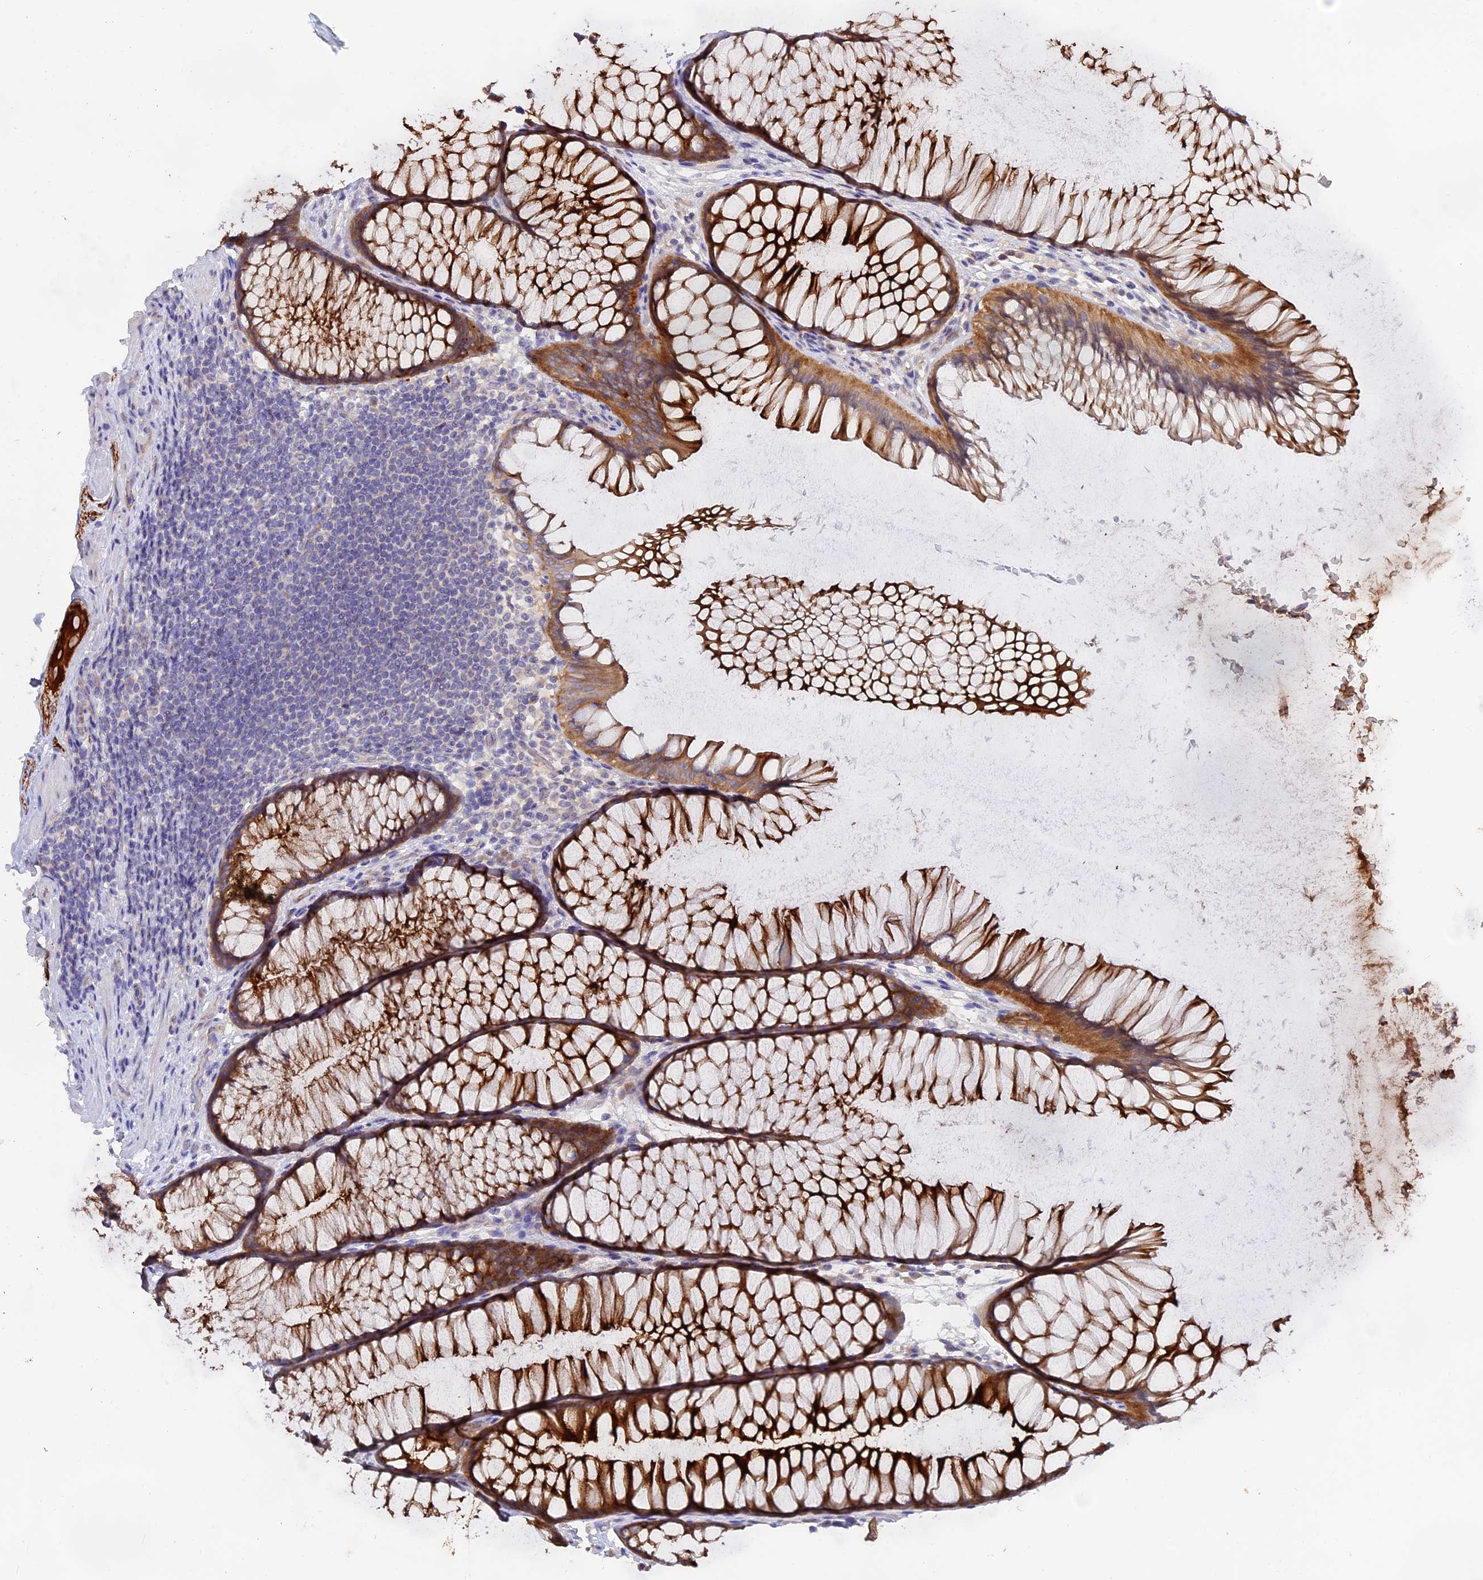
{"staining": {"intensity": "negative", "quantity": "none", "location": "none"}, "tissue": "colon", "cell_type": "Endothelial cells", "image_type": "normal", "snomed": [{"axis": "morphology", "description": "Normal tissue, NOS"}, {"axis": "topography", "description": "Colon"}], "caption": "Immunohistochemistry photomicrograph of benign colon: human colon stained with DAB reveals no significant protein staining in endothelial cells.", "gene": "TENT4B", "patient": {"sex": "female", "age": 82}}